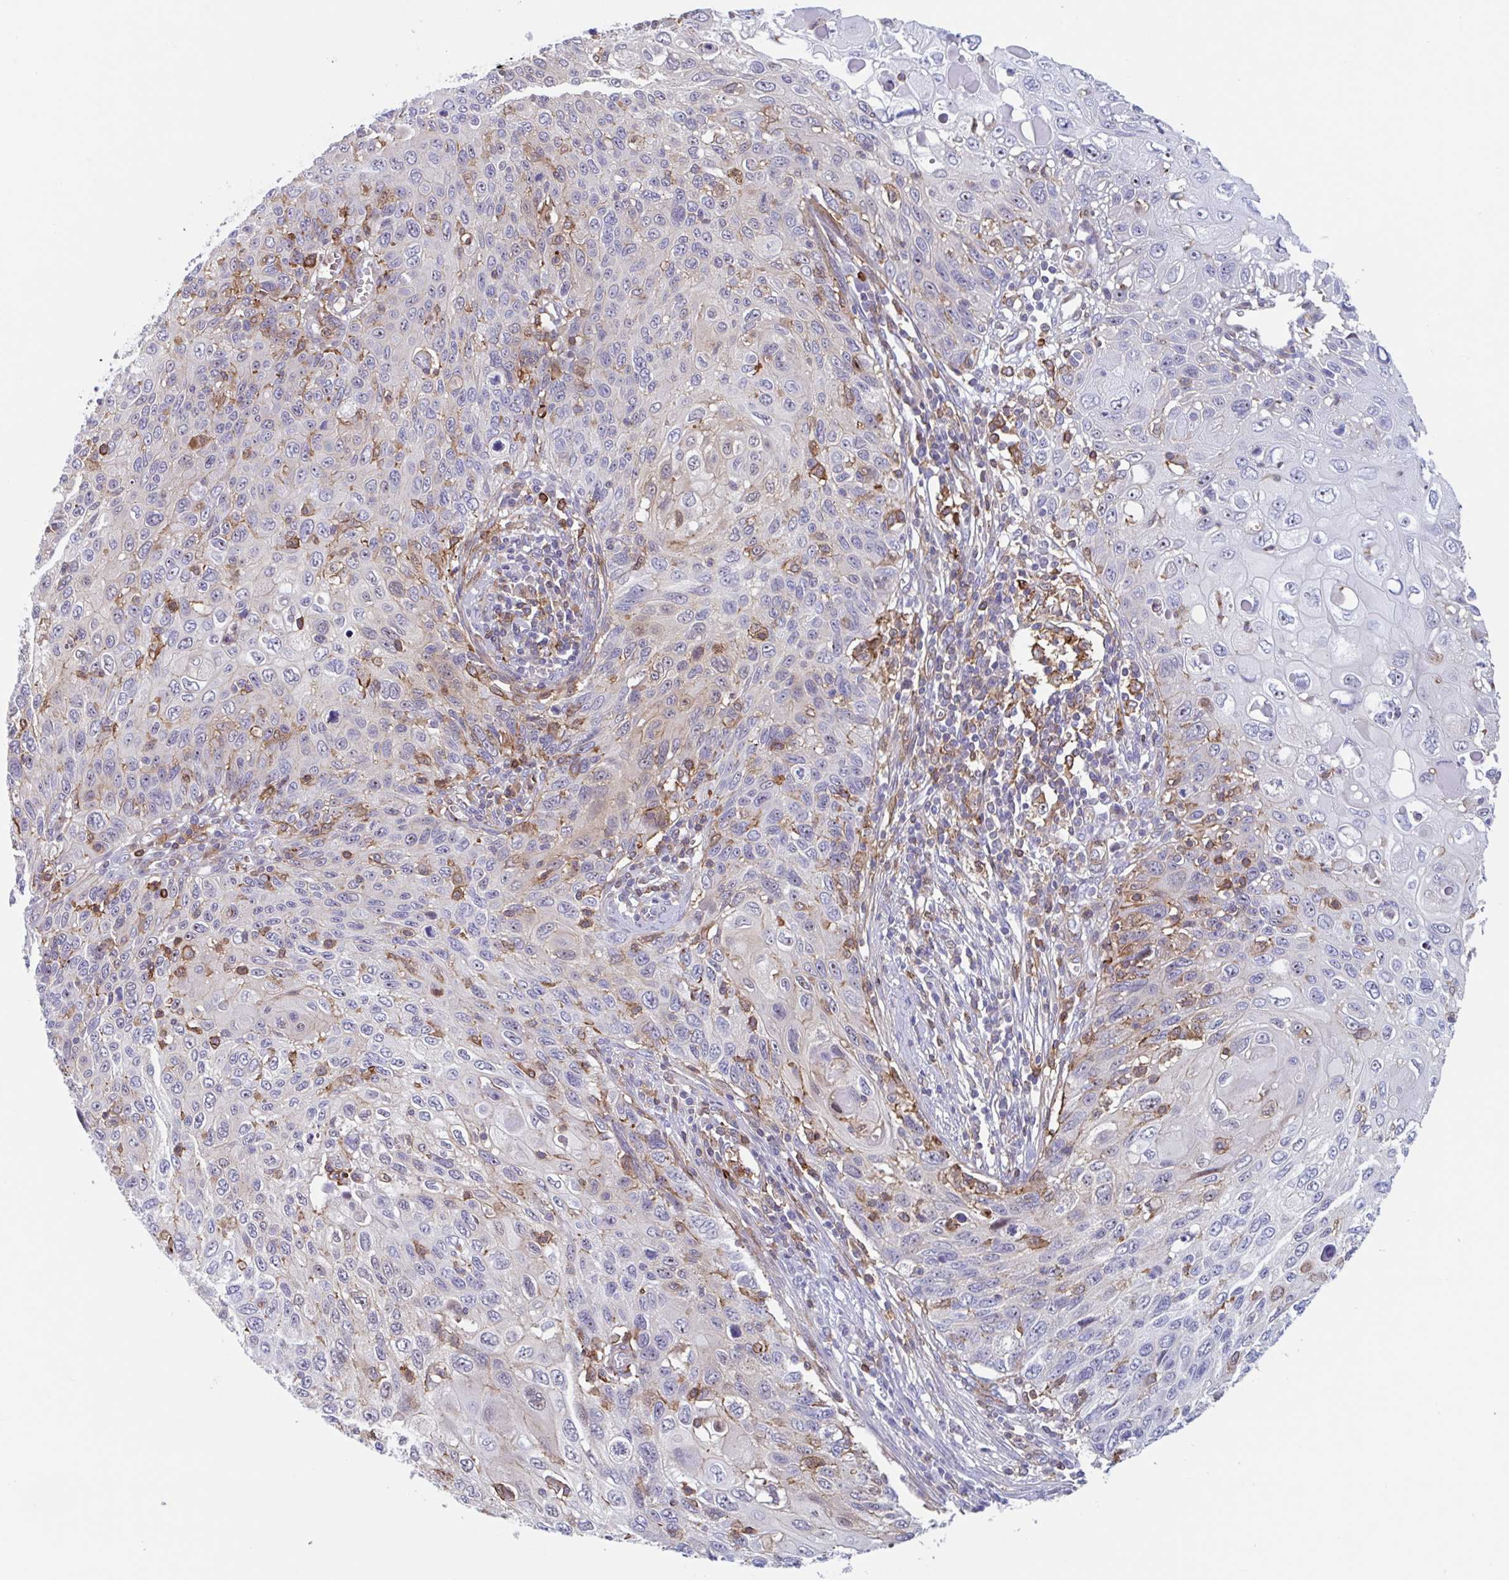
{"staining": {"intensity": "weak", "quantity": "<25%", "location": "cytoplasmic/membranous"}, "tissue": "cervical cancer", "cell_type": "Tumor cells", "image_type": "cancer", "snomed": [{"axis": "morphology", "description": "Squamous cell carcinoma, NOS"}, {"axis": "topography", "description": "Cervix"}], "caption": "High power microscopy image of an immunohistochemistry micrograph of cervical squamous cell carcinoma, revealing no significant staining in tumor cells.", "gene": "EFHD1", "patient": {"sex": "female", "age": 70}}